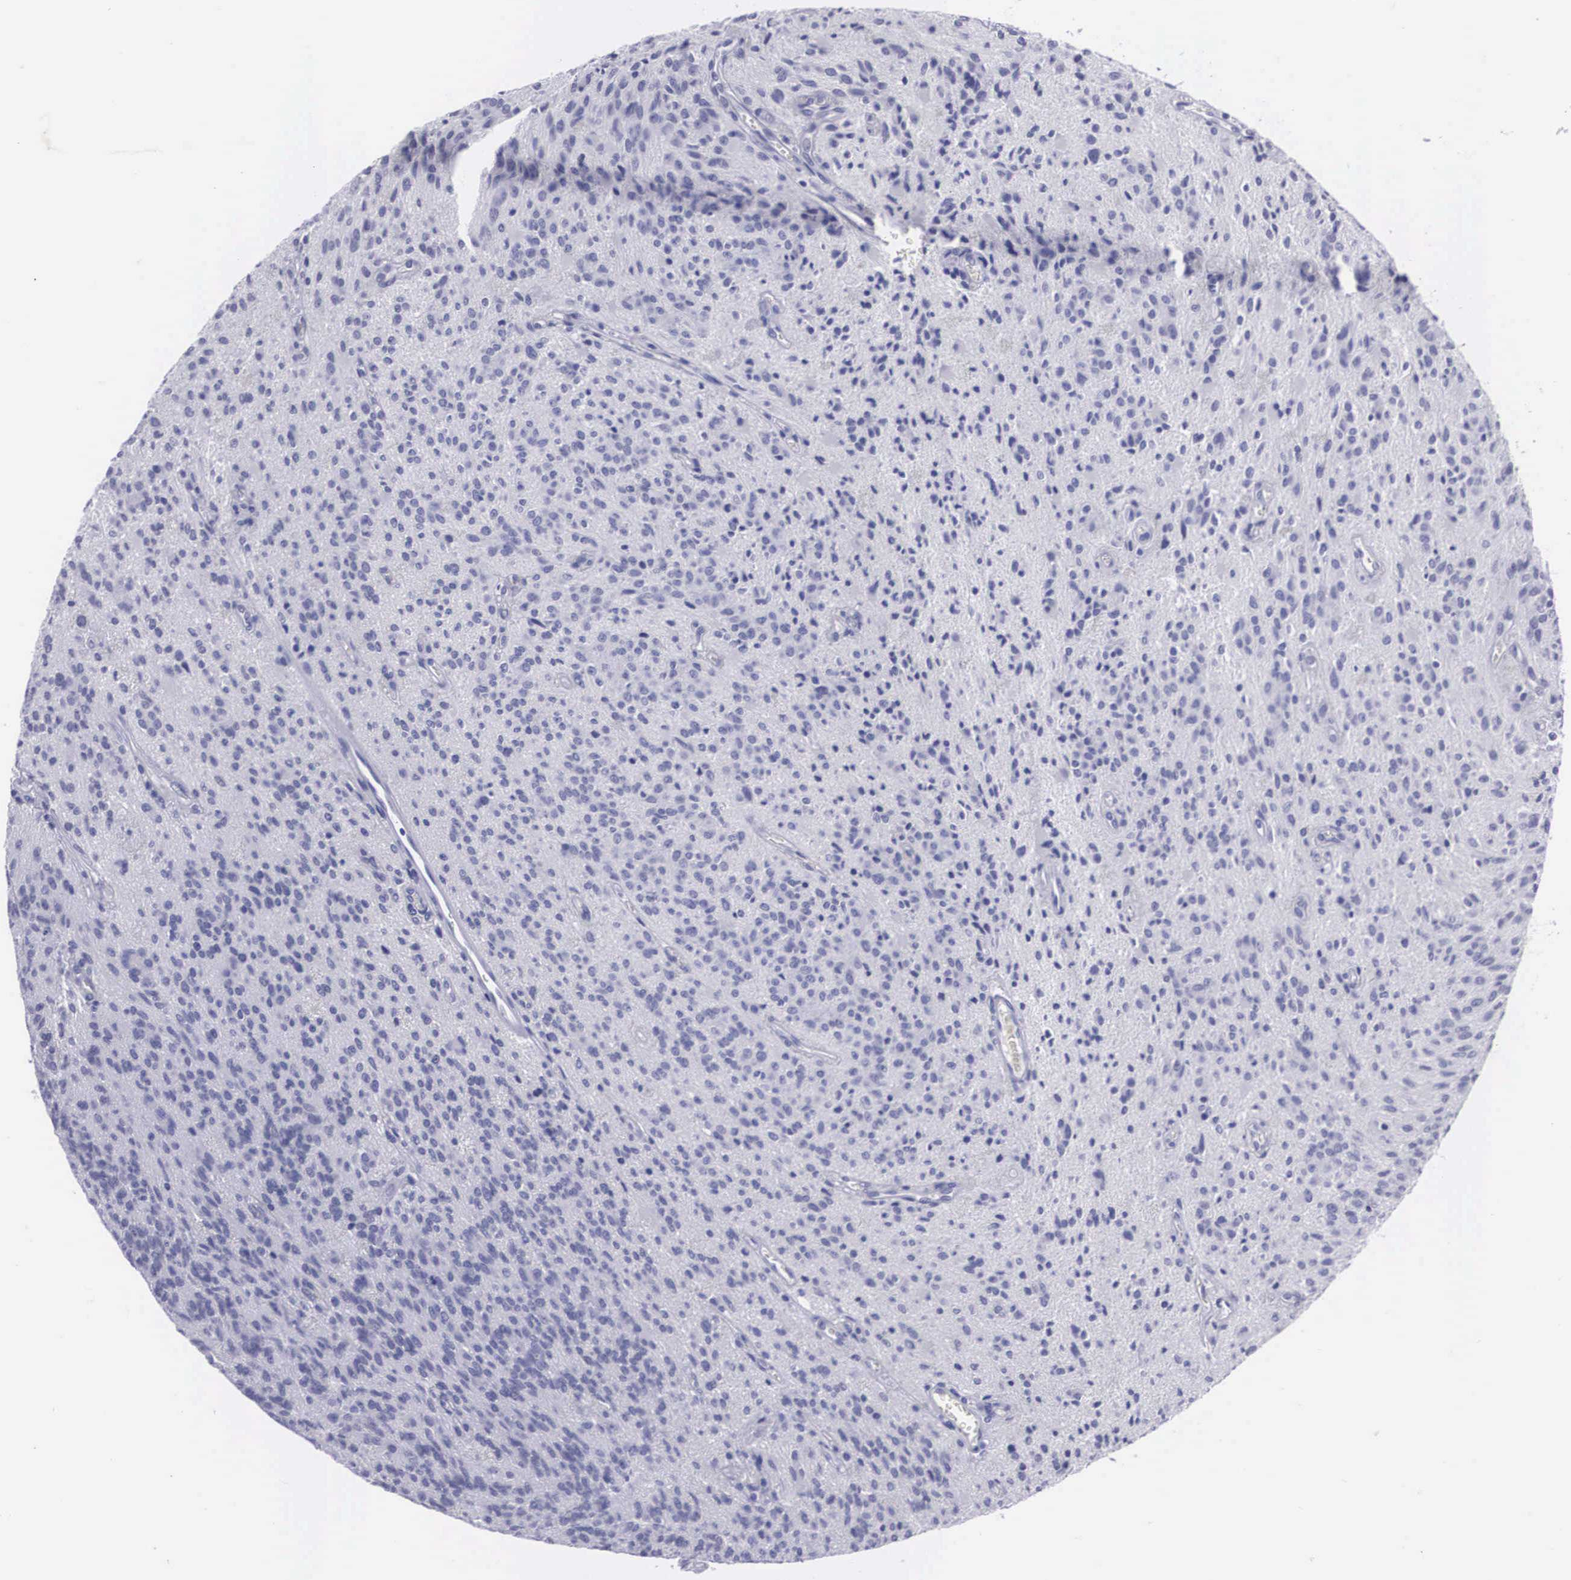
{"staining": {"intensity": "negative", "quantity": "none", "location": "none"}, "tissue": "glioma", "cell_type": "Tumor cells", "image_type": "cancer", "snomed": [{"axis": "morphology", "description": "Glioma, malignant, Low grade"}, {"axis": "topography", "description": "Brain"}], "caption": "Immunohistochemical staining of malignant glioma (low-grade) shows no significant expression in tumor cells.", "gene": "C22orf31", "patient": {"sex": "female", "age": 15}}